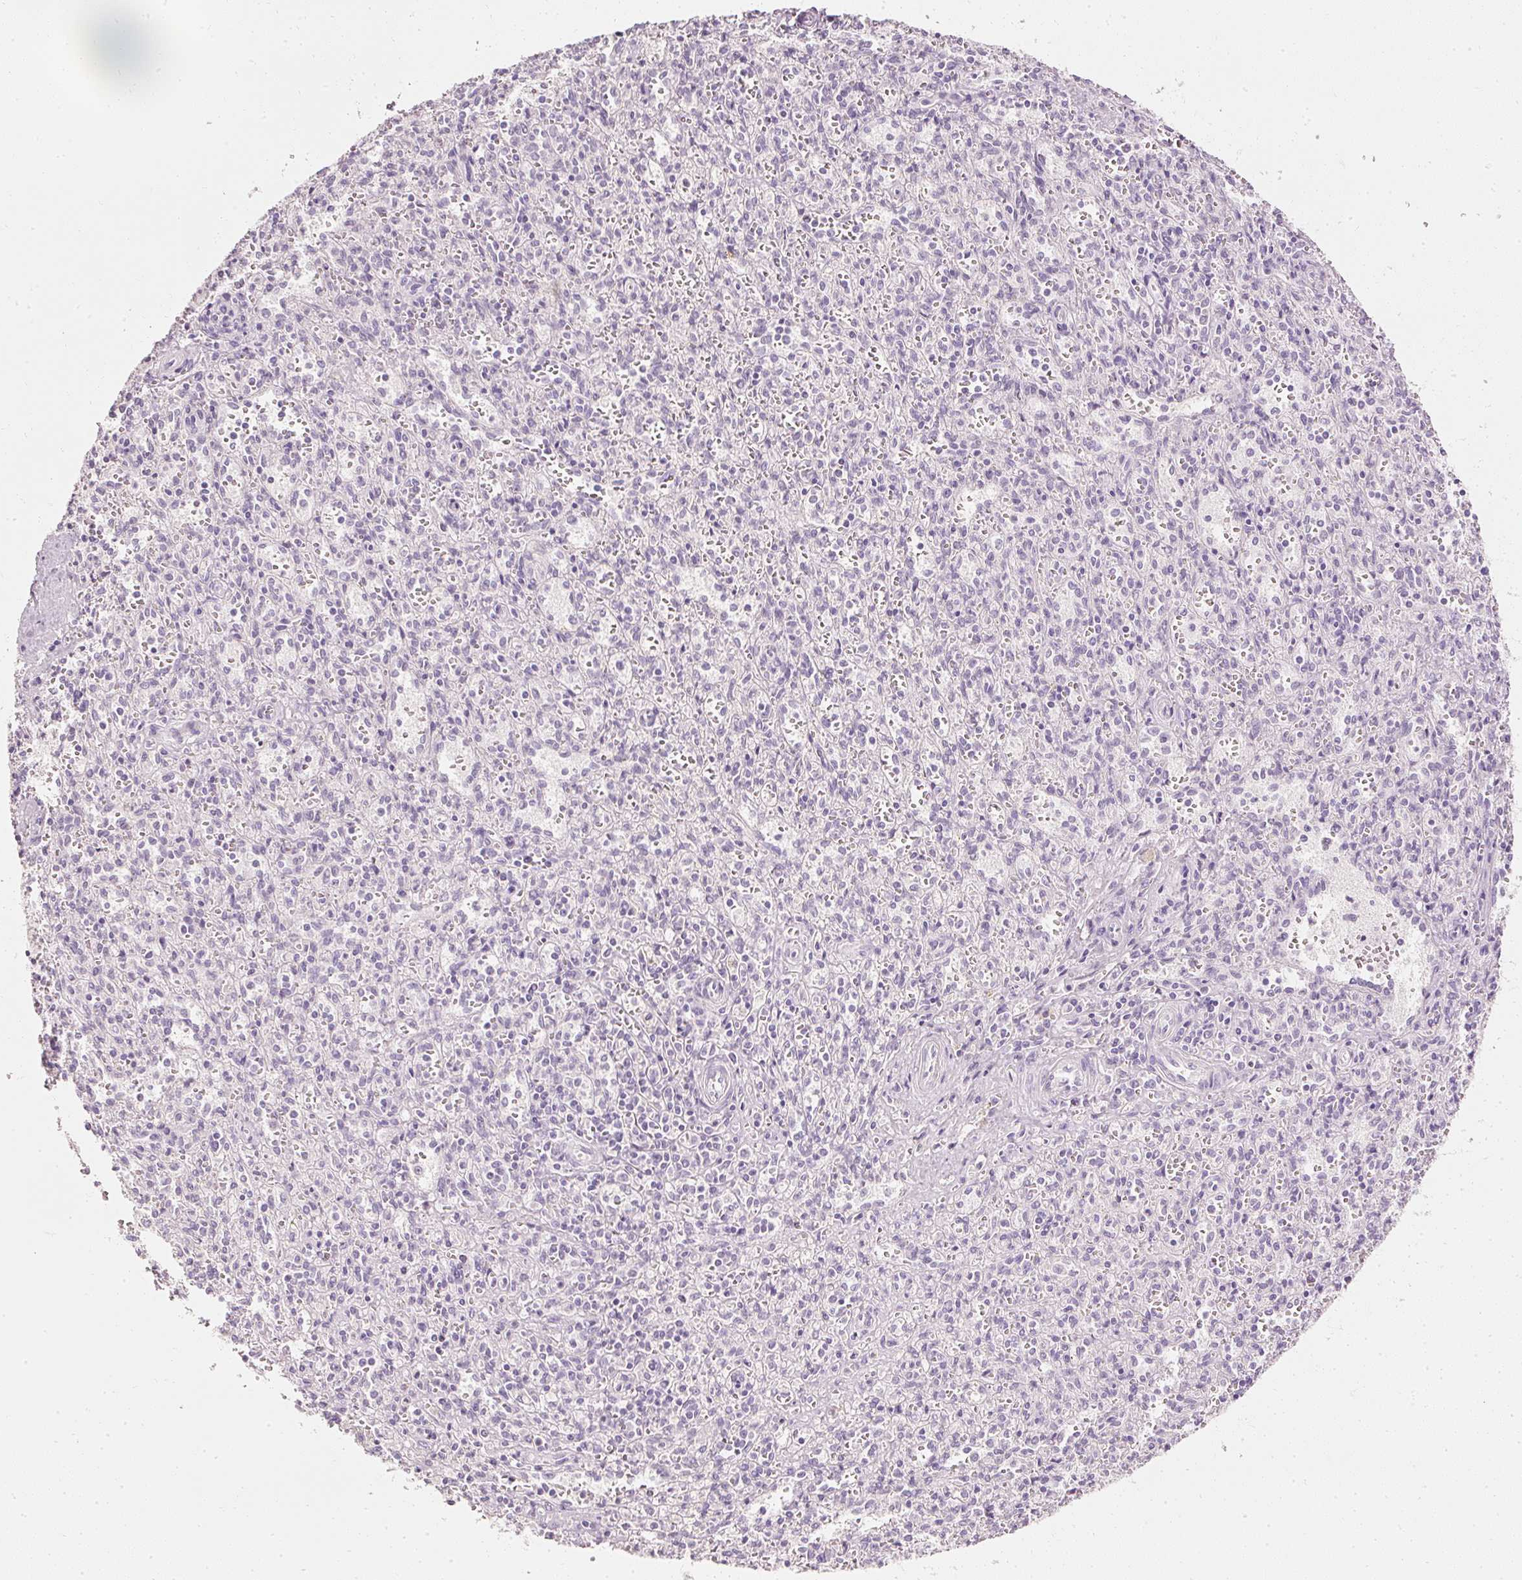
{"staining": {"intensity": "negative", "quantity": "none", "location": "none"}, "tissue": "spleen", "cell_type": "Cells in red pulp", "image_type": "normal", "snomed": [{"axis": "morphology", "description": "Normal tissue, NOS"}, {"axis": "topography", "description": "Spleen"}], "caption": "Immunohistochemistry micrograph of normal spleen stained for a protein (brown), which demonstrates no positivity in cells in red pulp. Brightfield microscopy of immunohistochemistry stained with DAB (3,3'-diaminobenzidine) (brown) and hematoxylin (blue), captured at high magnification.", "gene": "ELAVL3", "patient": {"sex": "female", "age": 26}}